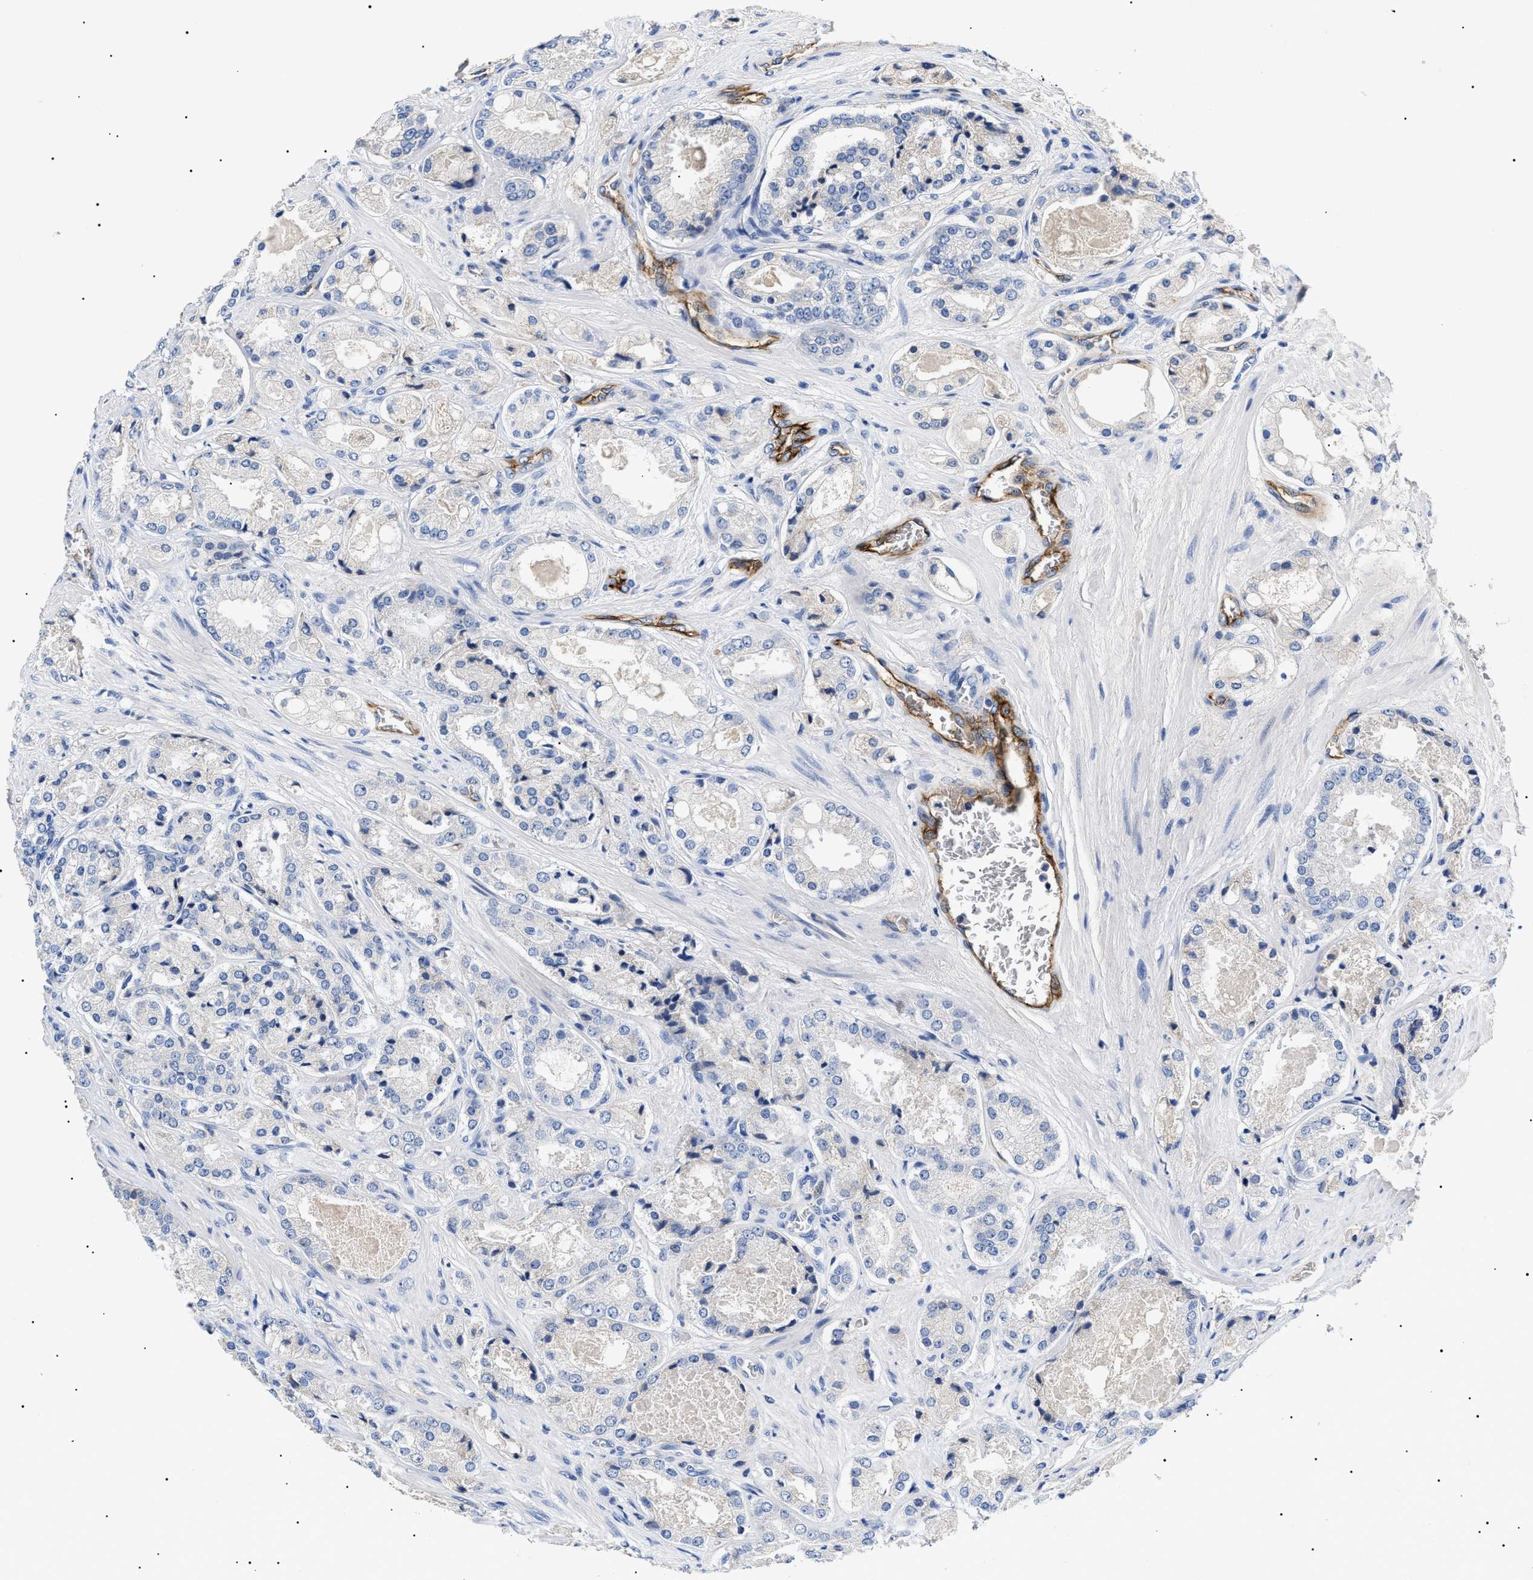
{"staining": {"intensity": "negative", "quantity": "none", "location": "none"}, "tissue": "prostate cancer", "cell_type": "Tumor cells", "image_type": "cancer", "snomed": [{"axis": "morphology", "description": "Adenocarcinoma, High grade"}, {"axis": "topography", "description": "Prostate"}], "caption": "Immunohistochemistry (IHC) micrograph of prostate cancer (adenocarcinoma (high-grade)) stained for a protein (brown), which shows no positivity in tumor cells.", "gene": "ACKR1", "patient": {"sex": "male", "age": 65}}